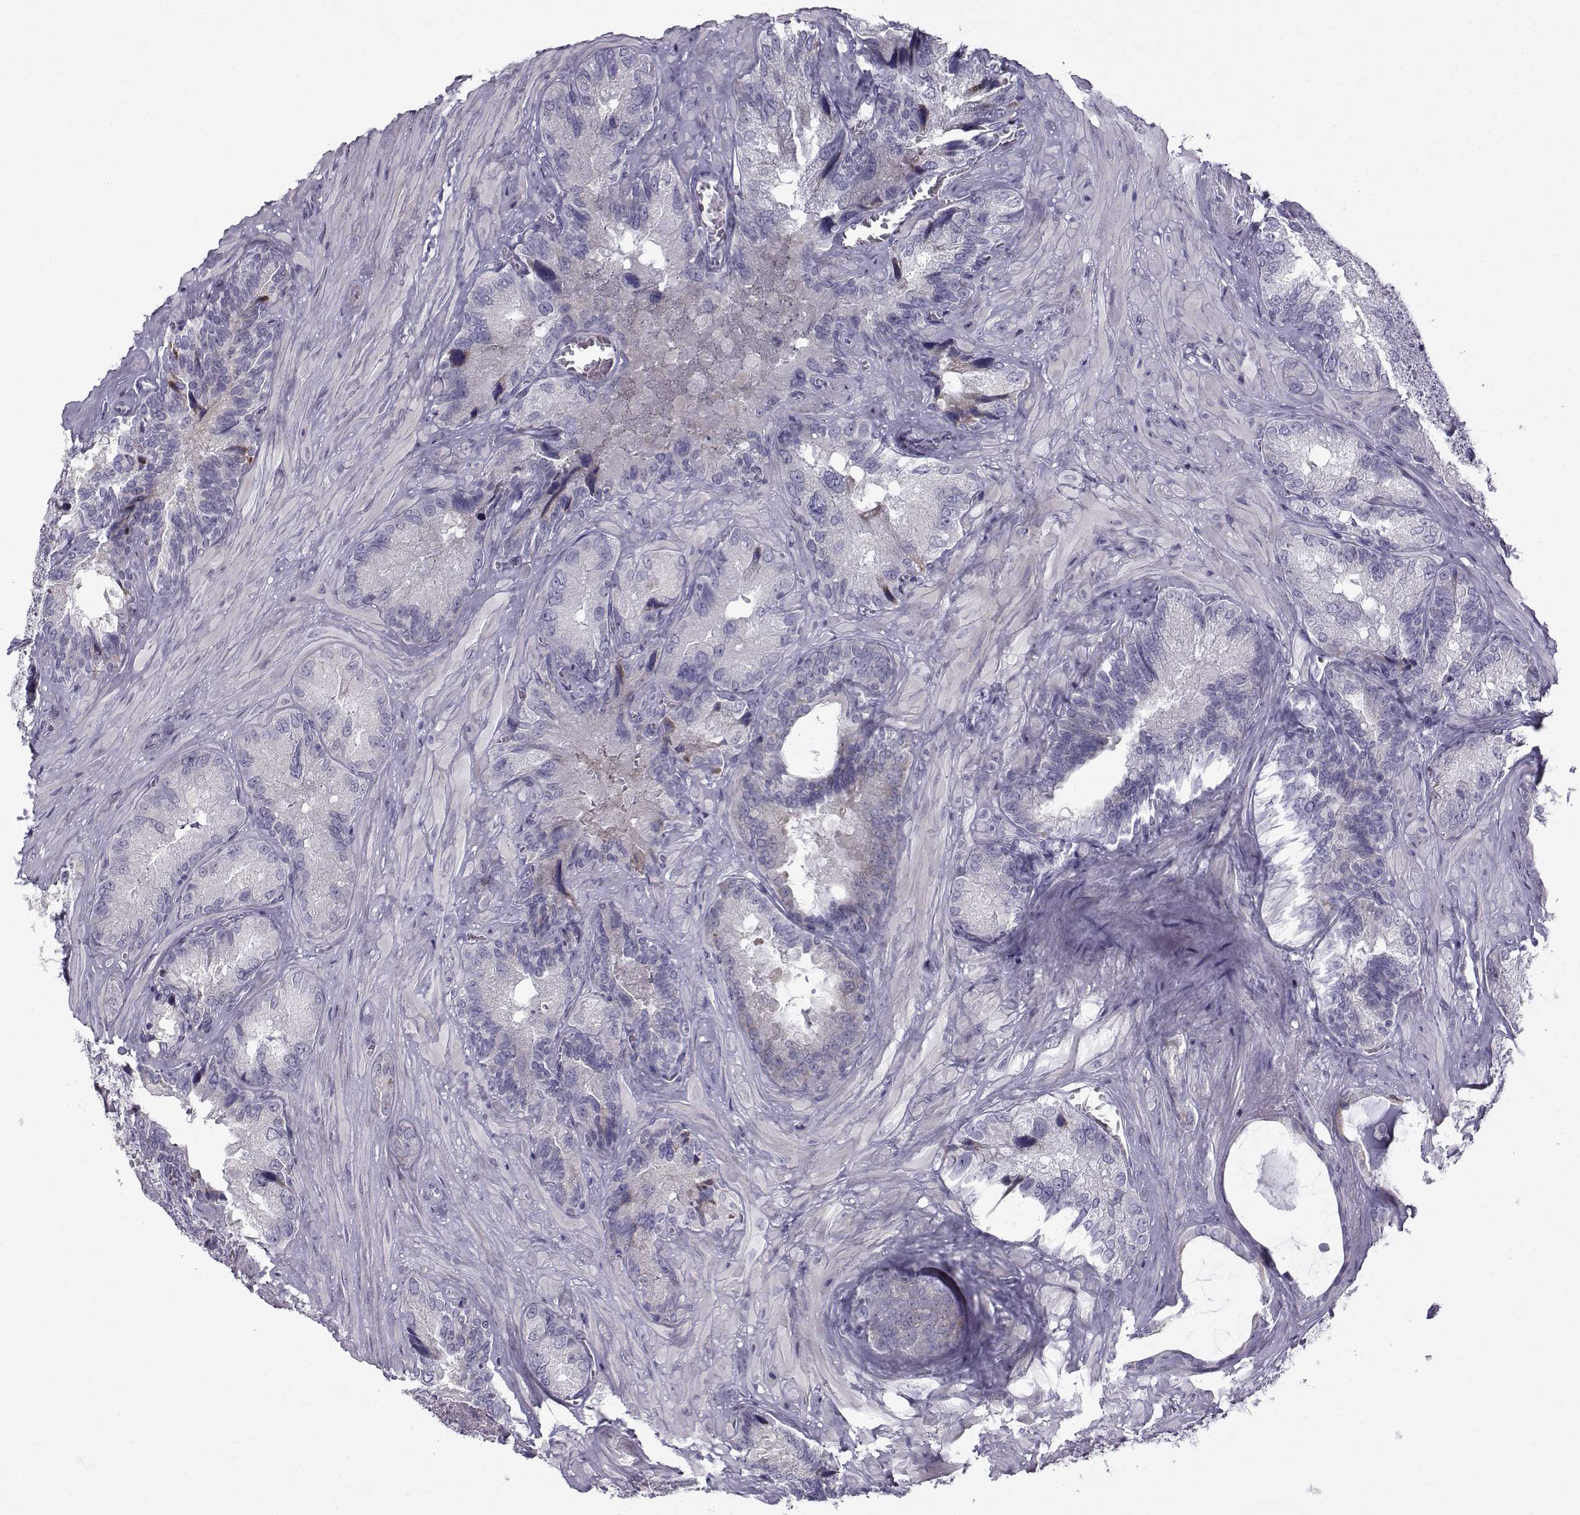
{"staining": {"intensity": "negative", "quantity": "none", "location": "none"}, "tissue": "seminal vesicle", "cell_type": "Glandular cells", "image_type": "normal", "snomed": [{"axis": "morphology", "description": "Normal tissue, NOS"}, {"axis": "topography", "description": "Seminal veicle"}], "caption": "Immunohistochemistry of normal human seminal vesicle displays no expression in glandular cells.", "gene": "ROPN1B", "patient": {"sex": "male", "age": 72}}